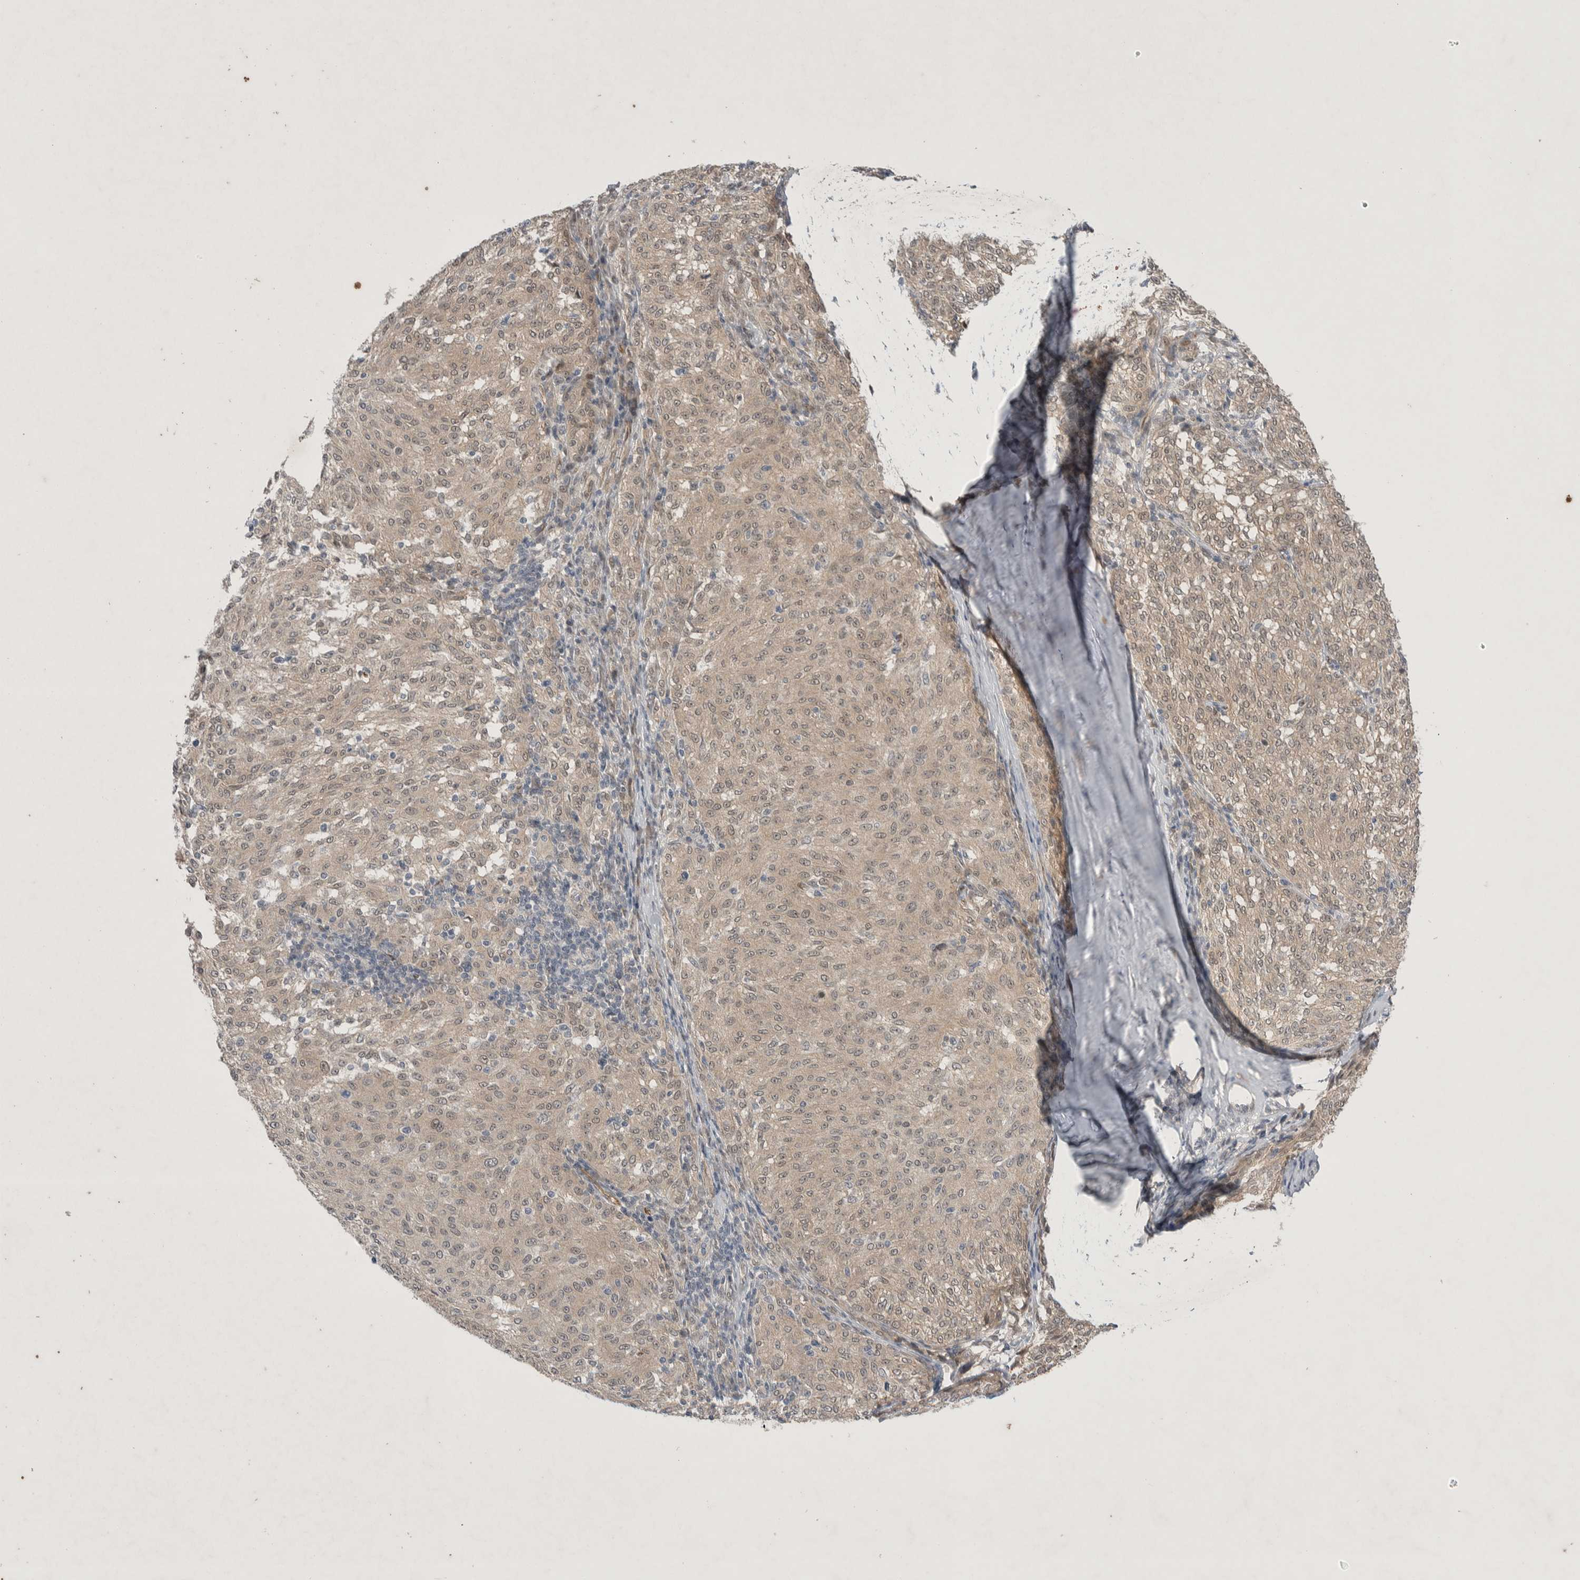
{"staining": {"intensity": "negative", "quantity": "none", "location": "none"}, "tissue": "melanoma", "cell_type": "Tumor cells", "image_type": "cancer", "snomed": [{"axis": "morphology", "description": "Malignant melanoma, NOS"}, {"axis": "topography", "description": "Skin"}], "caption": "Tumor cells are negative for brown protein staining in melanoma.", "gene": "ZNF704", "patient": {"sex": "female", "age": 72}}